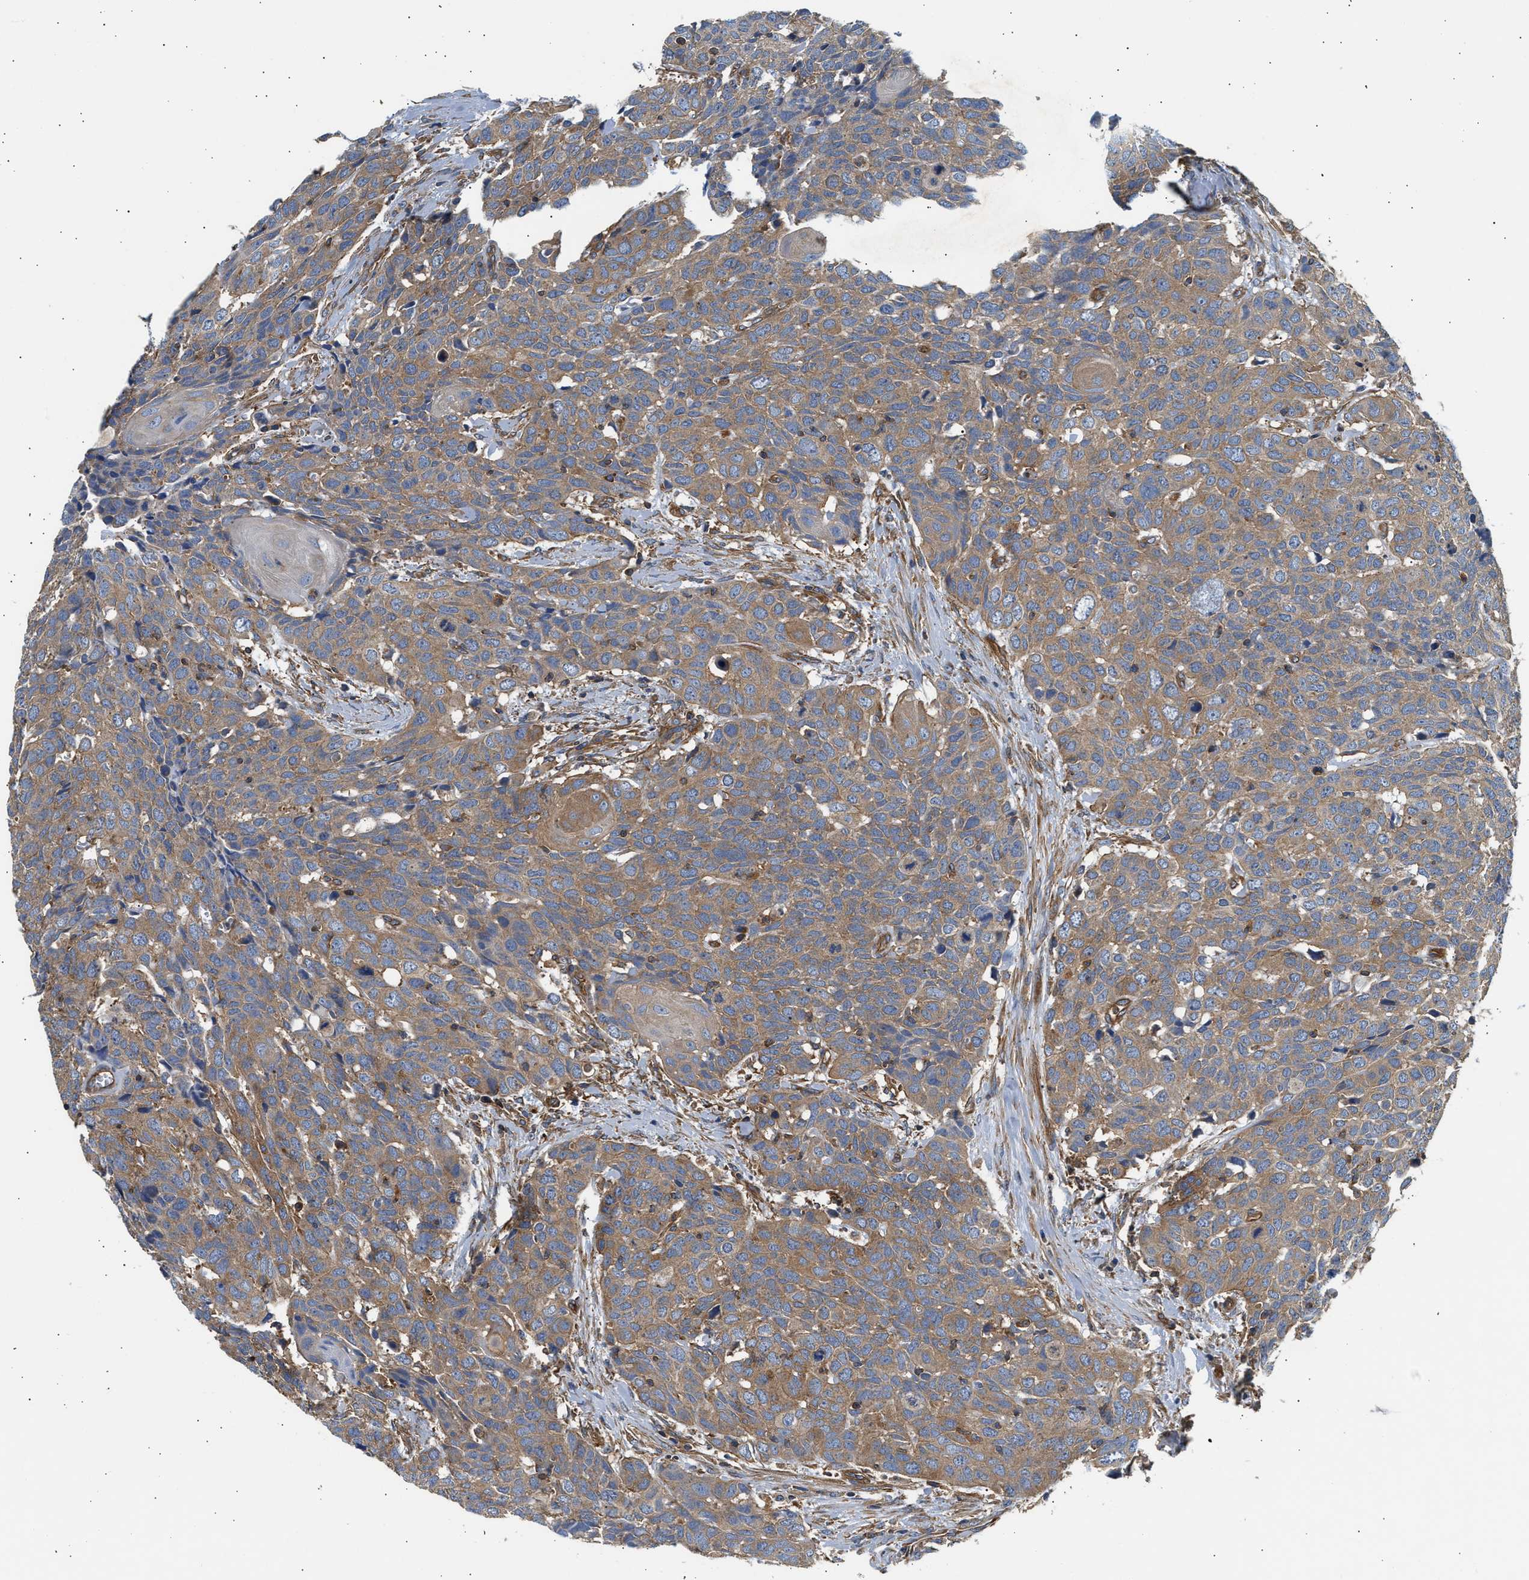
{"staining": {"intensity": "moderate", "quantity": ">75%", "location": "cytoplasmic/membranous"}, "tissue": "head and neck cancer", "cell_type": "Tumor cells", "image_type": "cancer", "snomed": [{"axis": "morphology", "description": "Squamous cell carcinoma, NOS"}, {"axis": "topography", "description": "Head-Neck"}], "caption": "Protein staining of head and neck cancer tissue displays moderate cytoplasmic/membranous expression in approximately >75% of tumor cells.", "gene": "SAMD9L", "patient": {"sex": "male", "age": 66}}